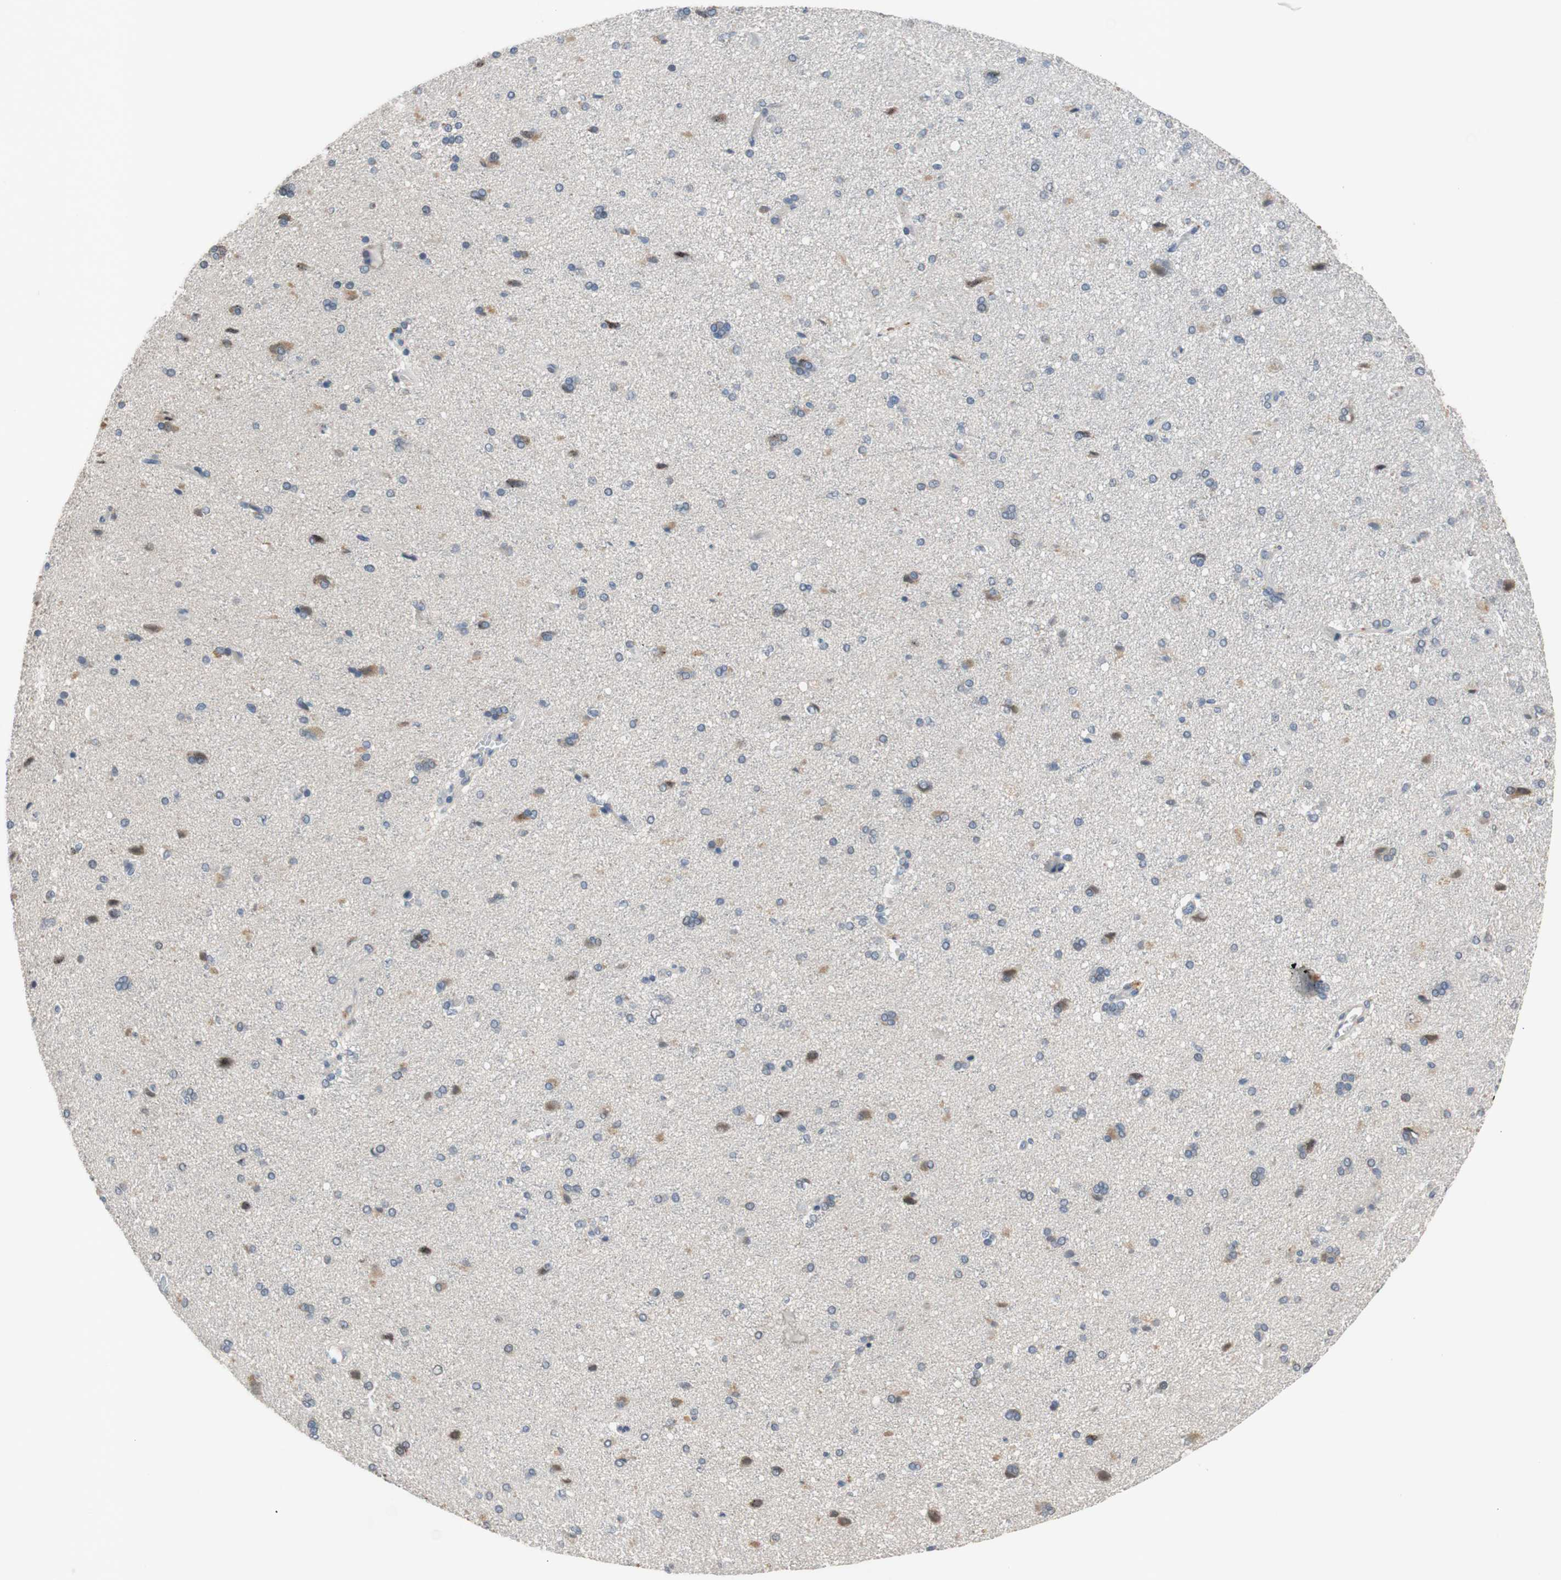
{"staining": {"intensity": "negative", "quantity": "none", "location": "none"}, "tissue": "cerebral cortex", "cell_type": "Endothelial cells", "image_type": "normal", "snomed": [{"axis": "morphology", "description": "Normal tissue, NOS"}, {"axis": "topography", "description": "Cerebral cortex"}], "caption": "Immunohistochemistry histopathology image of benign human cerebral cortex stained for a protein (brown), which displays no expression in endothelial cells.", "gene": "COL12A1", "patient": {"sex": "male", "age": 62}}